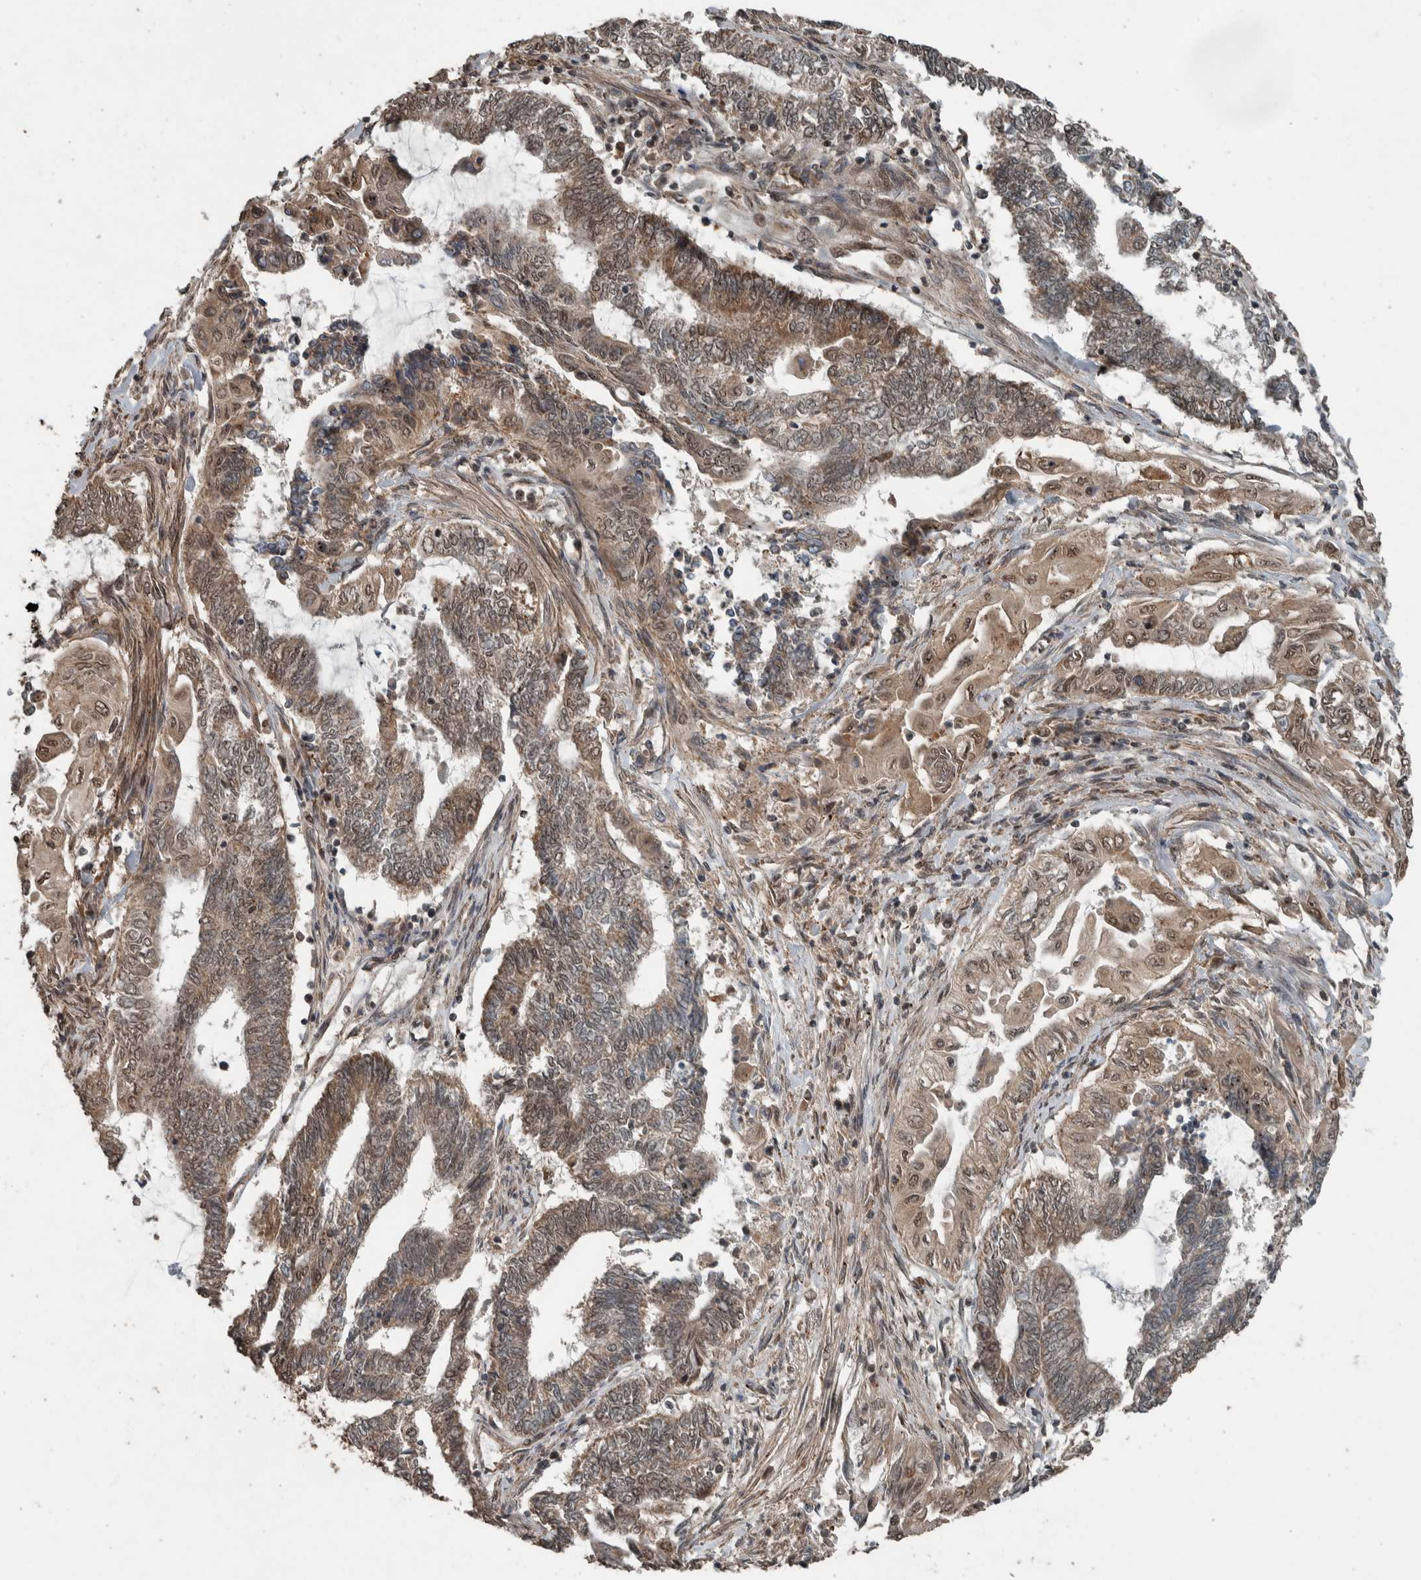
{"staining": {"intensity": "weak", "quantity": ">75%", "location": "cytoplasmic/membranous"}, "tissue": "endometrial cancer", "cell_type": "Tumor cells", "image_type": "cancer", "snomed": [{"axis": "morphology", "description": "Adenocarcinoma, NOS"}, {"axis": "topography", "description": "Uterus"}, {"axis": "topography", "description": "Endometrium"}], "caption": "Protein expression analysis of adenocarcinoma (endometrial) shows weak cytoplasmic/membranous staining in about >75% of tumor cells.", "gene": "MYO1E", "patient": {"sex": "female", "age": 70}}